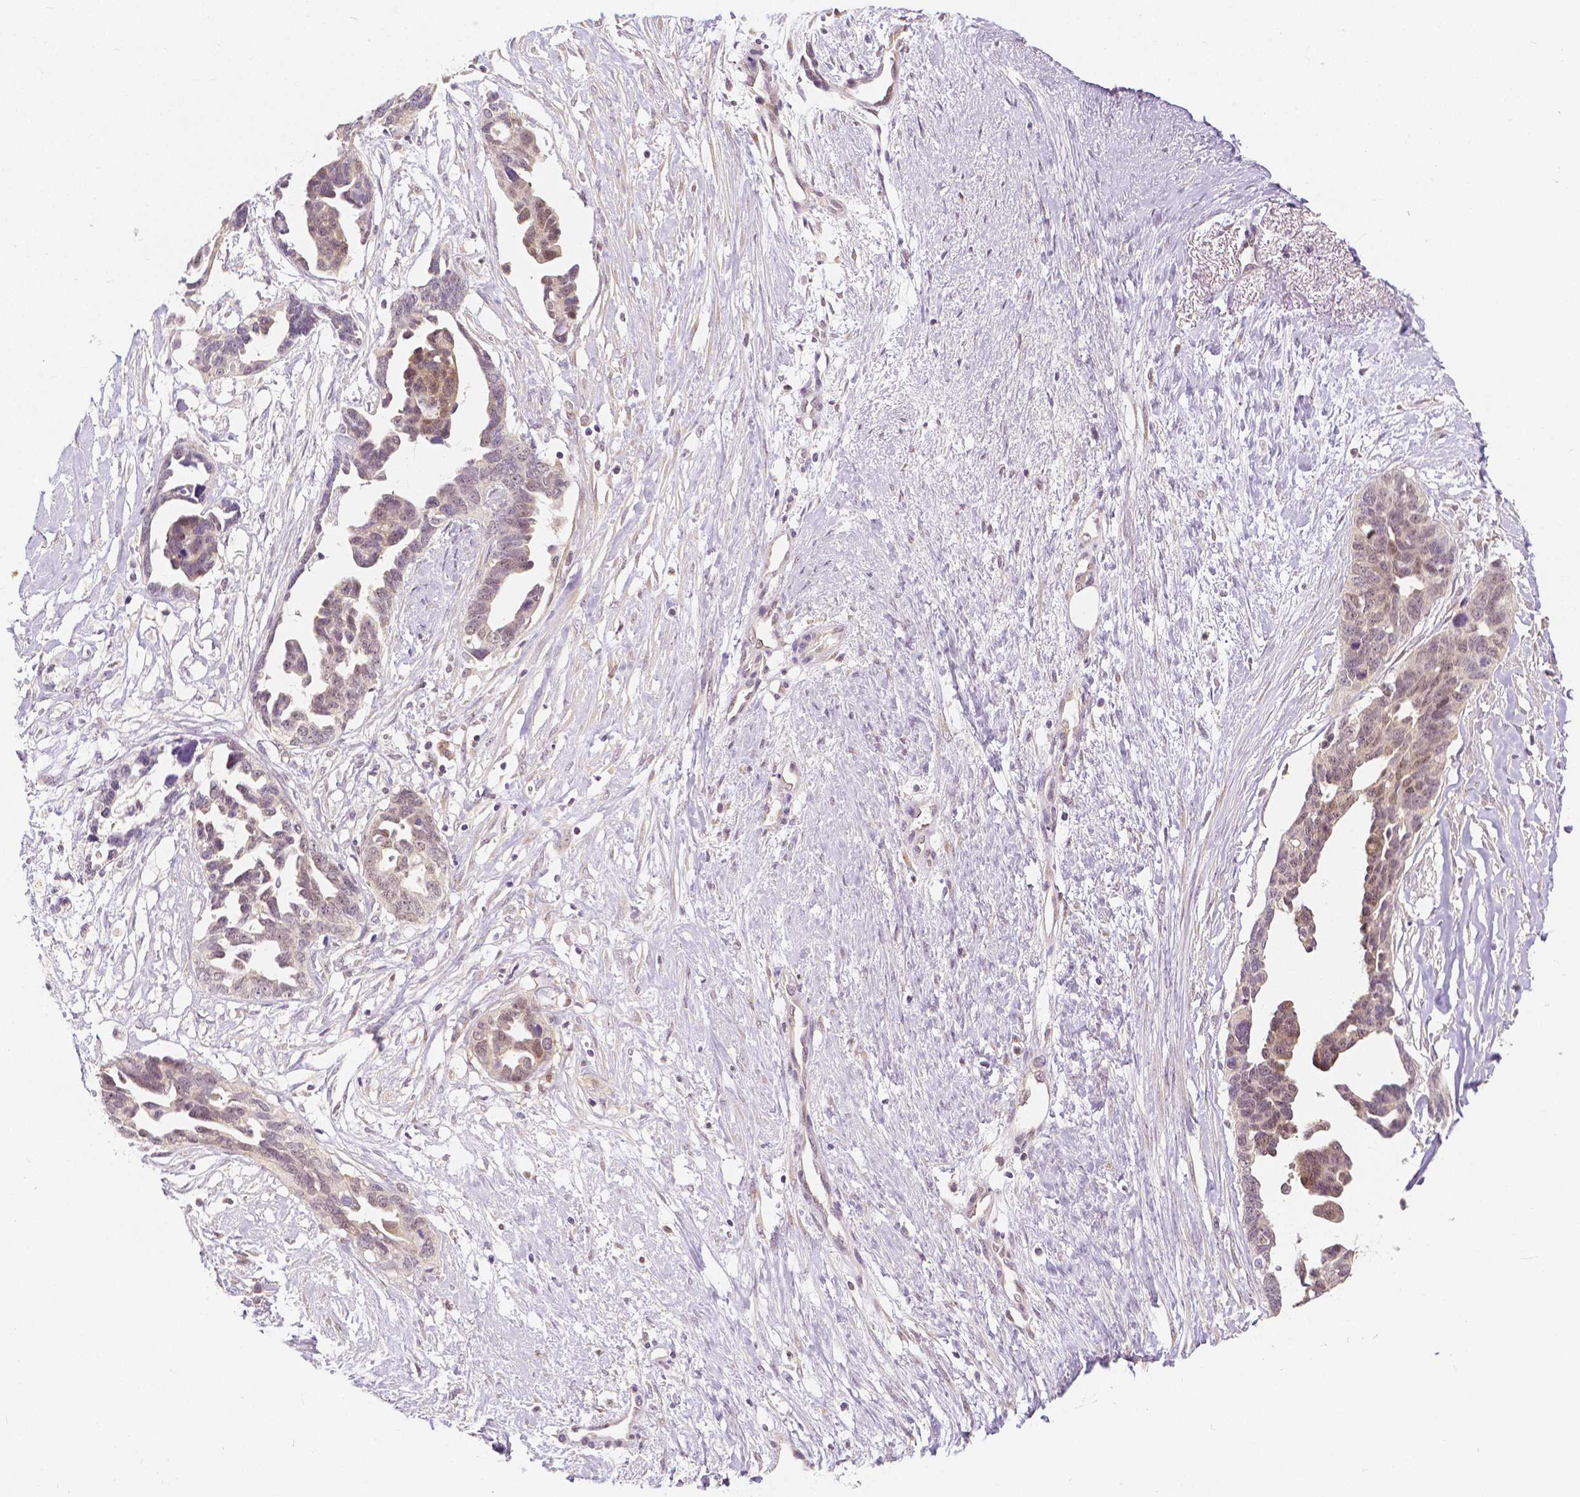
{"staining": {"intensity": "weak", "quantity": "25%-75%", "location": "nuclear"}, "tissue": "ovarian cancer", "cell_type": "Tumor cells", "image_type": "cancer", "snomed": [{"axis": "morphology", "description": "Cystadenocarcinoma, serous, NOS"}, {"axis": "topography", "description": "Ovary"}], "caption": "DAB immunohistochemical staining of ovarian serous cystadenocarcinoma exhibits weak nuclear protein staining in about 25%-75% of tumor cells. The staining was performed using DAB (3,3'-diaminobenzidine), with brown indicating positive protein expression. Nuclei are stained blue with hematoxylin.", "gene": "NAPRT", "patient": {"sex": "female", "age": 69}}